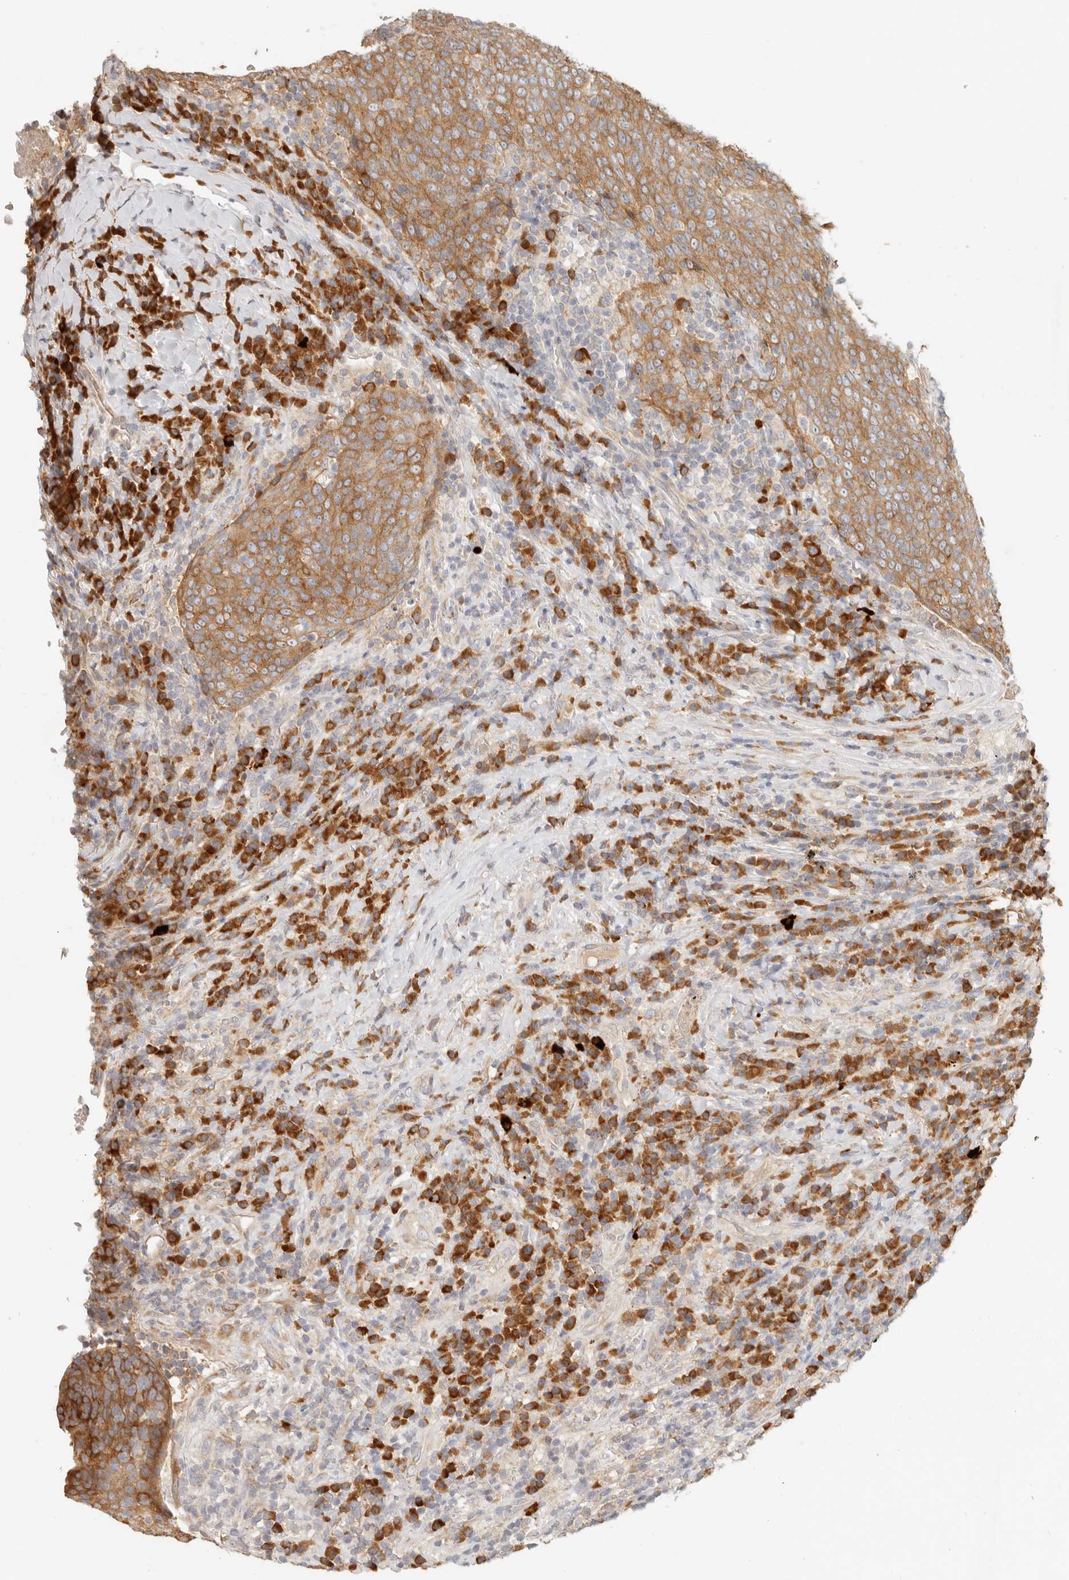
{"staining": {"intensity": "moderate", "quantity": ">75%", "location": "cytoplasmic/membranous"}, "tissue": "head and neck cancer", "cell_type": "Tumor cells", "image_type": "cancer", "snomed": [{"axis": "morphology", "description": "Squamous cell carcinoma, NOS"}, {"axis": "morphology", "description": "Squamous cell carcinoma, metastatic, NOS"}, {"axis": "topography", "description": "Lymph node"}, {"axis": "topography", "description": "Head-Neck"}], "caption": "The histopathology image reveals staining of head and neck cancer (metastatic squamous cell carcinoma), revealing moderate cytoplasmic/membranous protein positivity (brown color) within tumor cells.", "gene": "PABPC4", "patient": {"sex": "male", "age": 62}}